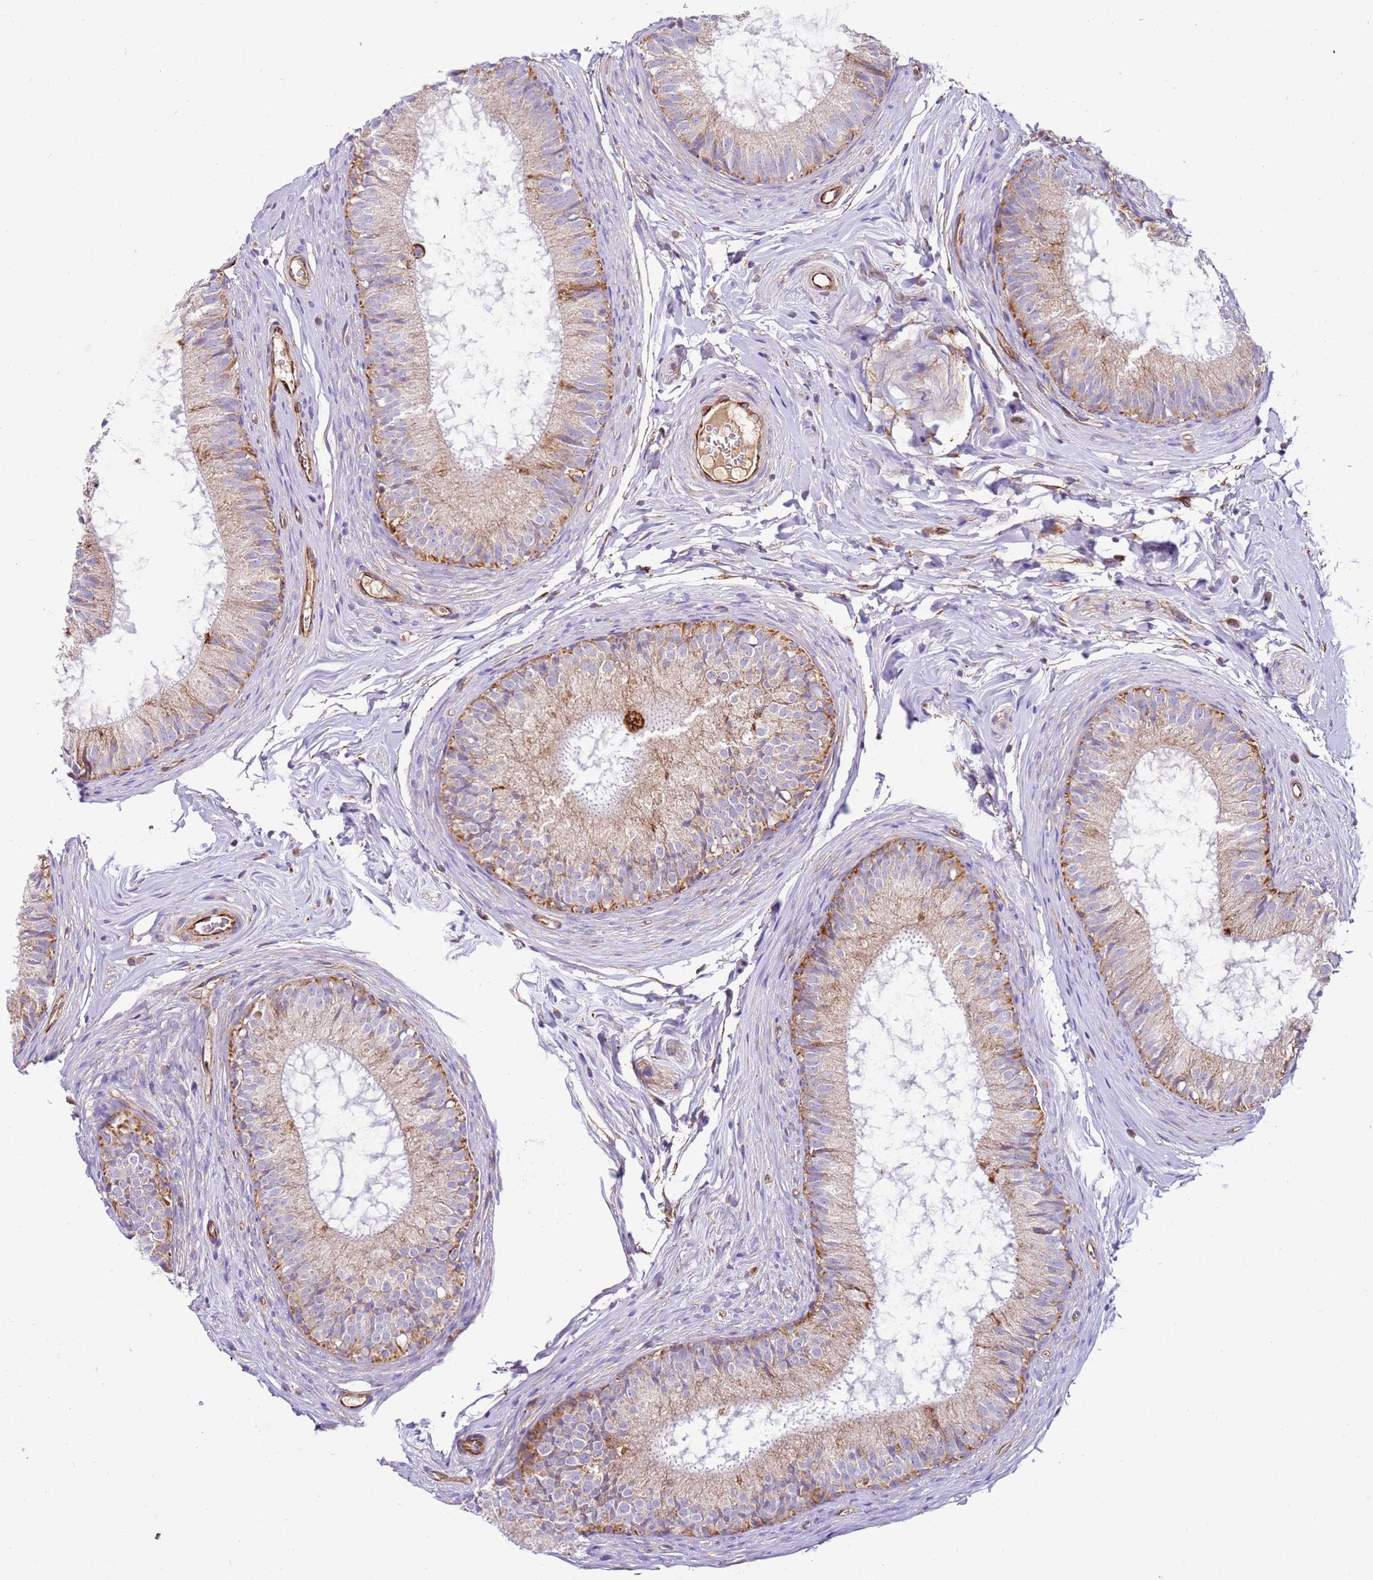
{"staining": {"intensity": "moderate", "quantity": "25%-75%", "location": "cytoplasmic/membranous"}, "tissue": "epididymis", "cell_type": "Glandular cells", "image_type": "normal", "snomed": [{"axis": "morphology", "description": "Normal tissue, NOS"}, {"axis": "topography", "description": "Epididymis"}], "caption": "Immunohistochemical staining of unremarkable human epididymis exhibits medium levels of moderate cytoplasmic/membranous positivity in about 25%-75% of glandular cells.", "gene": "MRPL20", "patient": {"sex": "male", "age": 25}}